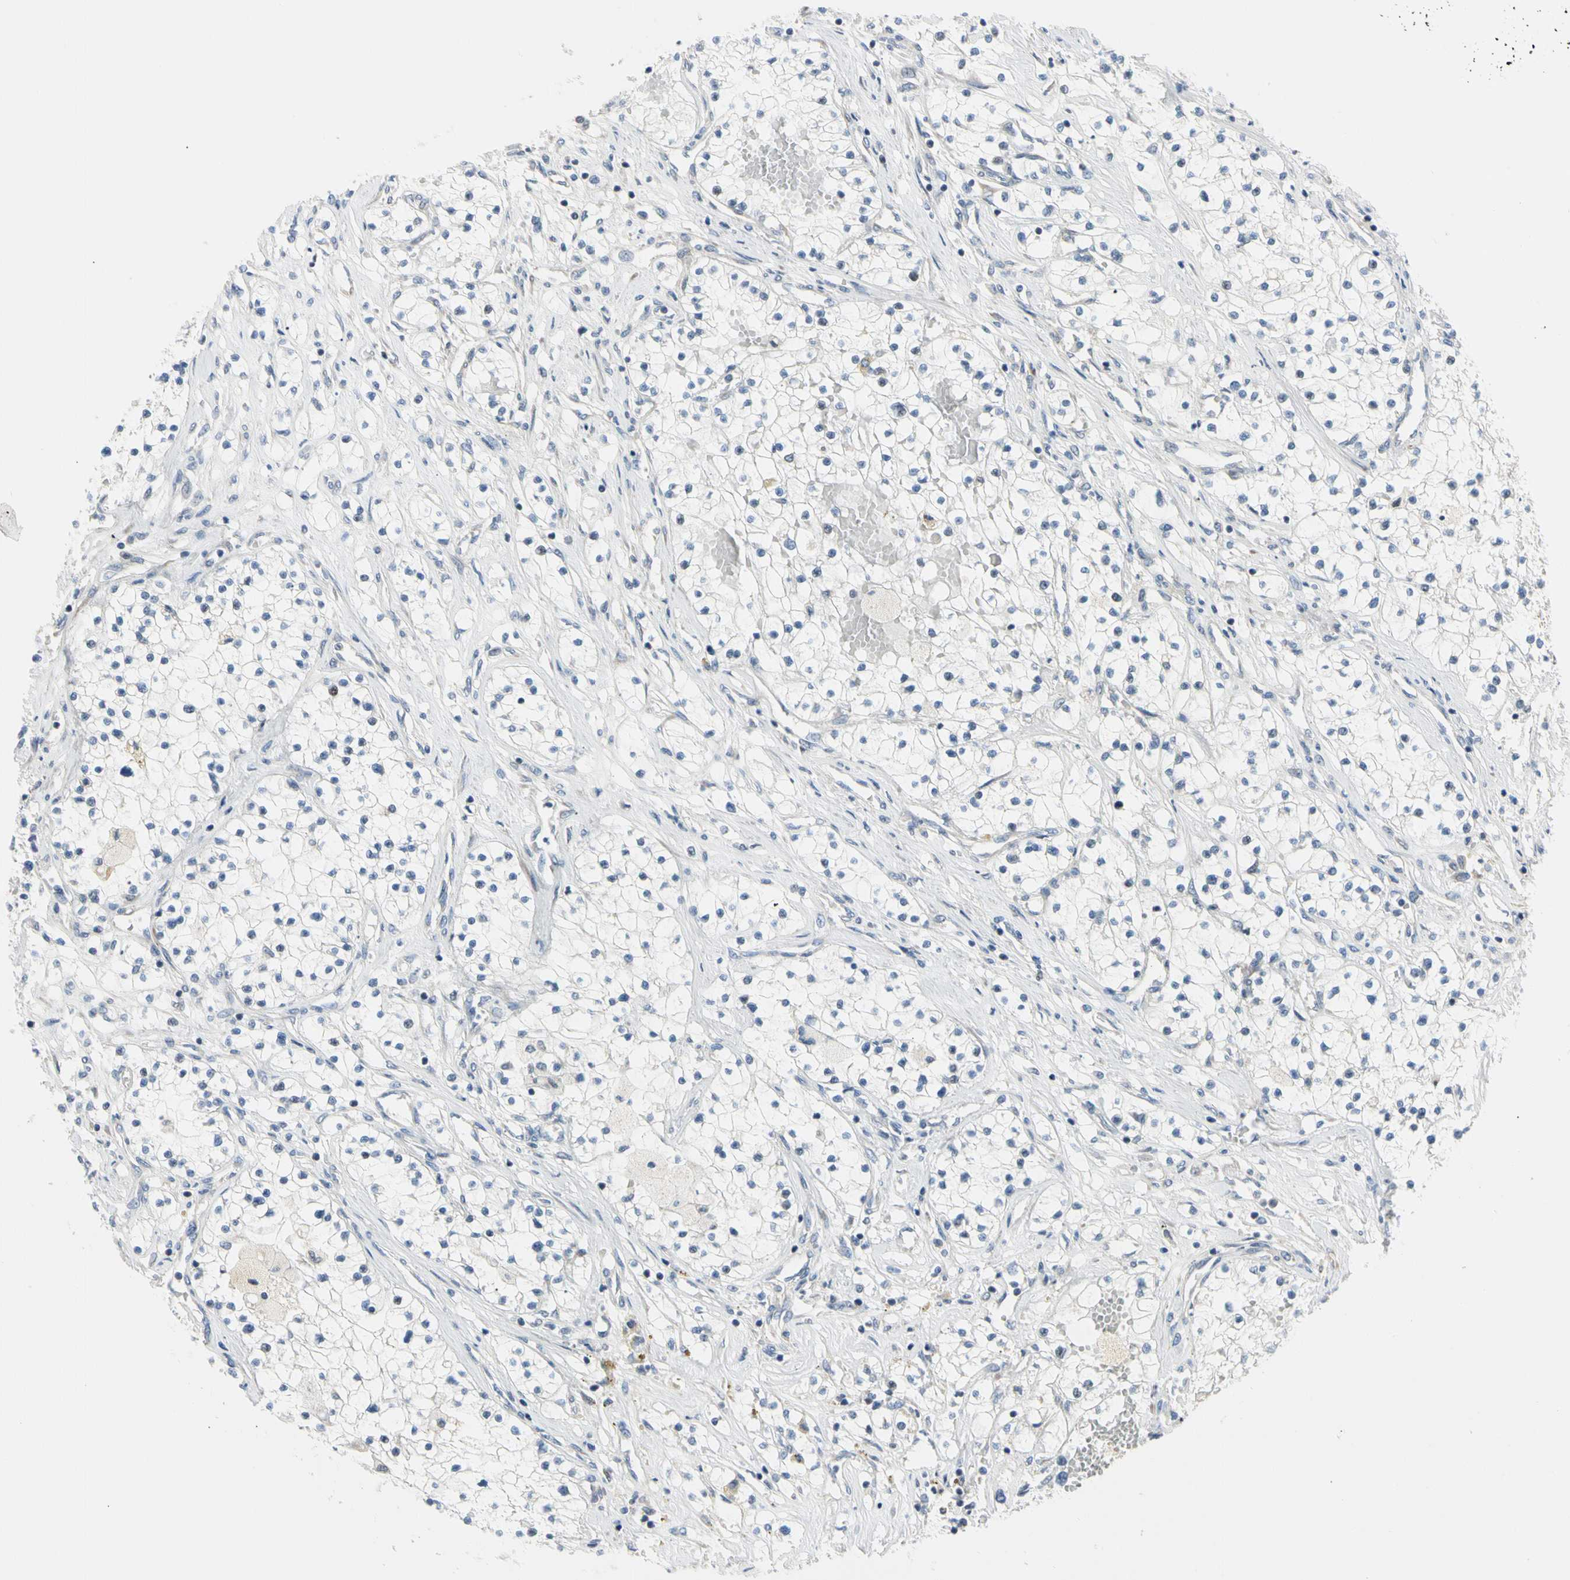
{"staining": {"intensity": "negative", "quantity": "none", "location": "none"}, "tissue": "renal cancer", "cell_type": "Tumor cells", "image_type": "cancer", "snomed": [{"axis": "morphology", "description": "Adenocarcinoma, NOS"}, {"axis": "topography", "description": "Kidney"}], "caption": "High magnification brightfield microscopy of renal cancer stained with DAB (3,3'-diaminobenzidine) (brown) and counterstained with hematoxylin (blue): tumor cells show no significant staining.", "gene": "MARK1", "patient": {"sex": "male", "age": 68}}